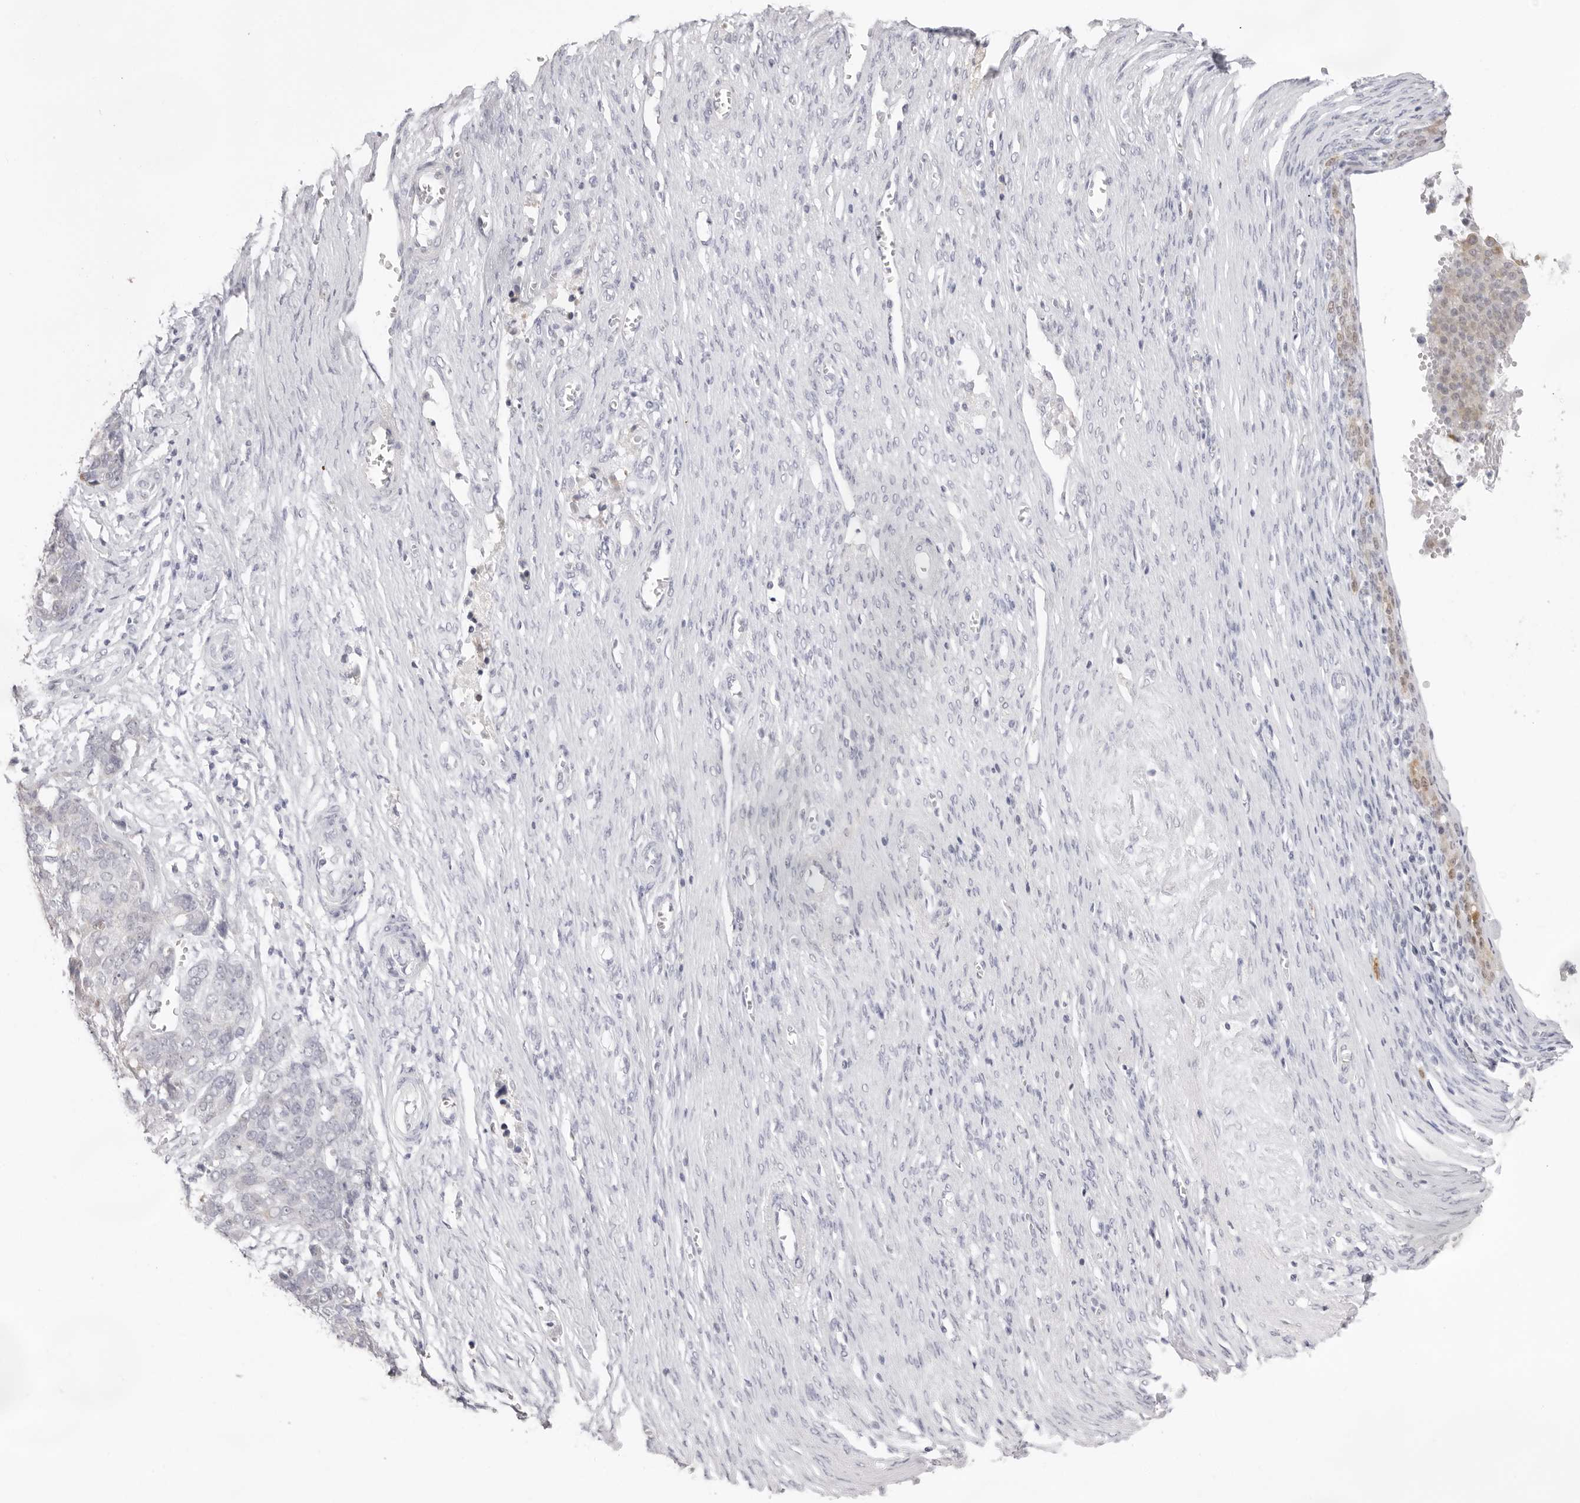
{"staining": {"intensity": "negative", "quantity": "none", "location": "none"}, "tissue": "ovarian cancer", "cell_type": "Tumor cells", "image_type": "cancer", "snomed": [{"axis": "morphology", "description": "Cystadenocarcinoma, serous, NOS"}, {"axis": "topography", "description": "Ovary"}], "caption": "High magnification brightfield microscopy of ovarian cancer (serous cystadenocarcinoma) stained with DAB (3,3'-diaminobenzidine) (brown) and counterstained with hematoxylin (blue): tumor cells show no significant positivity.", "gene": "FDPS", "patient": {"sex": "female", "age": 44}}